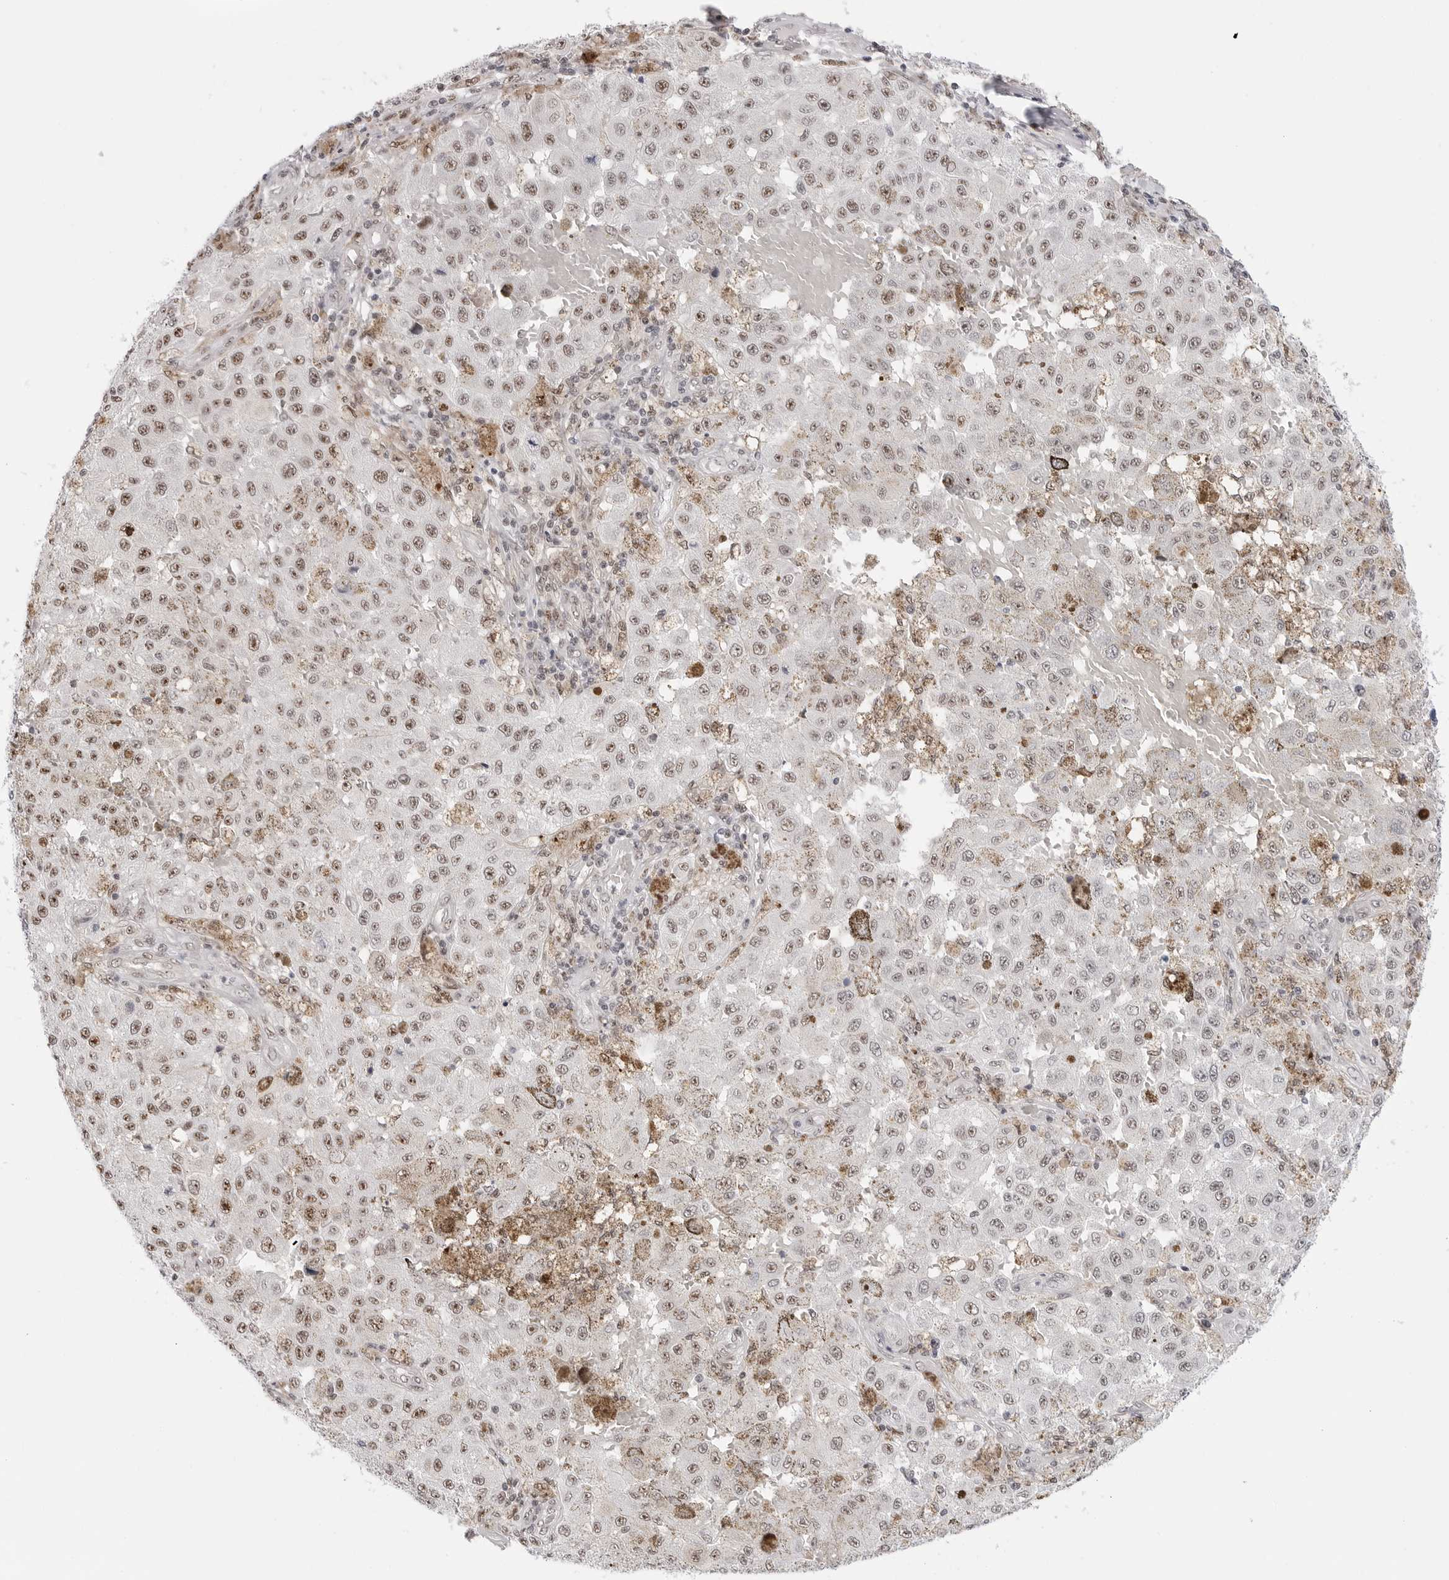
{"staining": {"intensity": "moderate", "quantity": ">75%", "location": "nuclear"}, "tissue": "melanoma", "cell_type": "Tumor cells", "image_type": "cancer", "snomed": [{"axis": "morphology", "description": "Malignant melanoma, NOS"}, {"axis": "topography", "description": "Skin"}], "caption": "Approximately >75% of tumor cells in malignant melanoma reveal moderate nuclear protein positivity as visualized by brown immunohistochemical staining.", "gene": "C1orf162", "patient": {"sex": "female", "age": 64}}